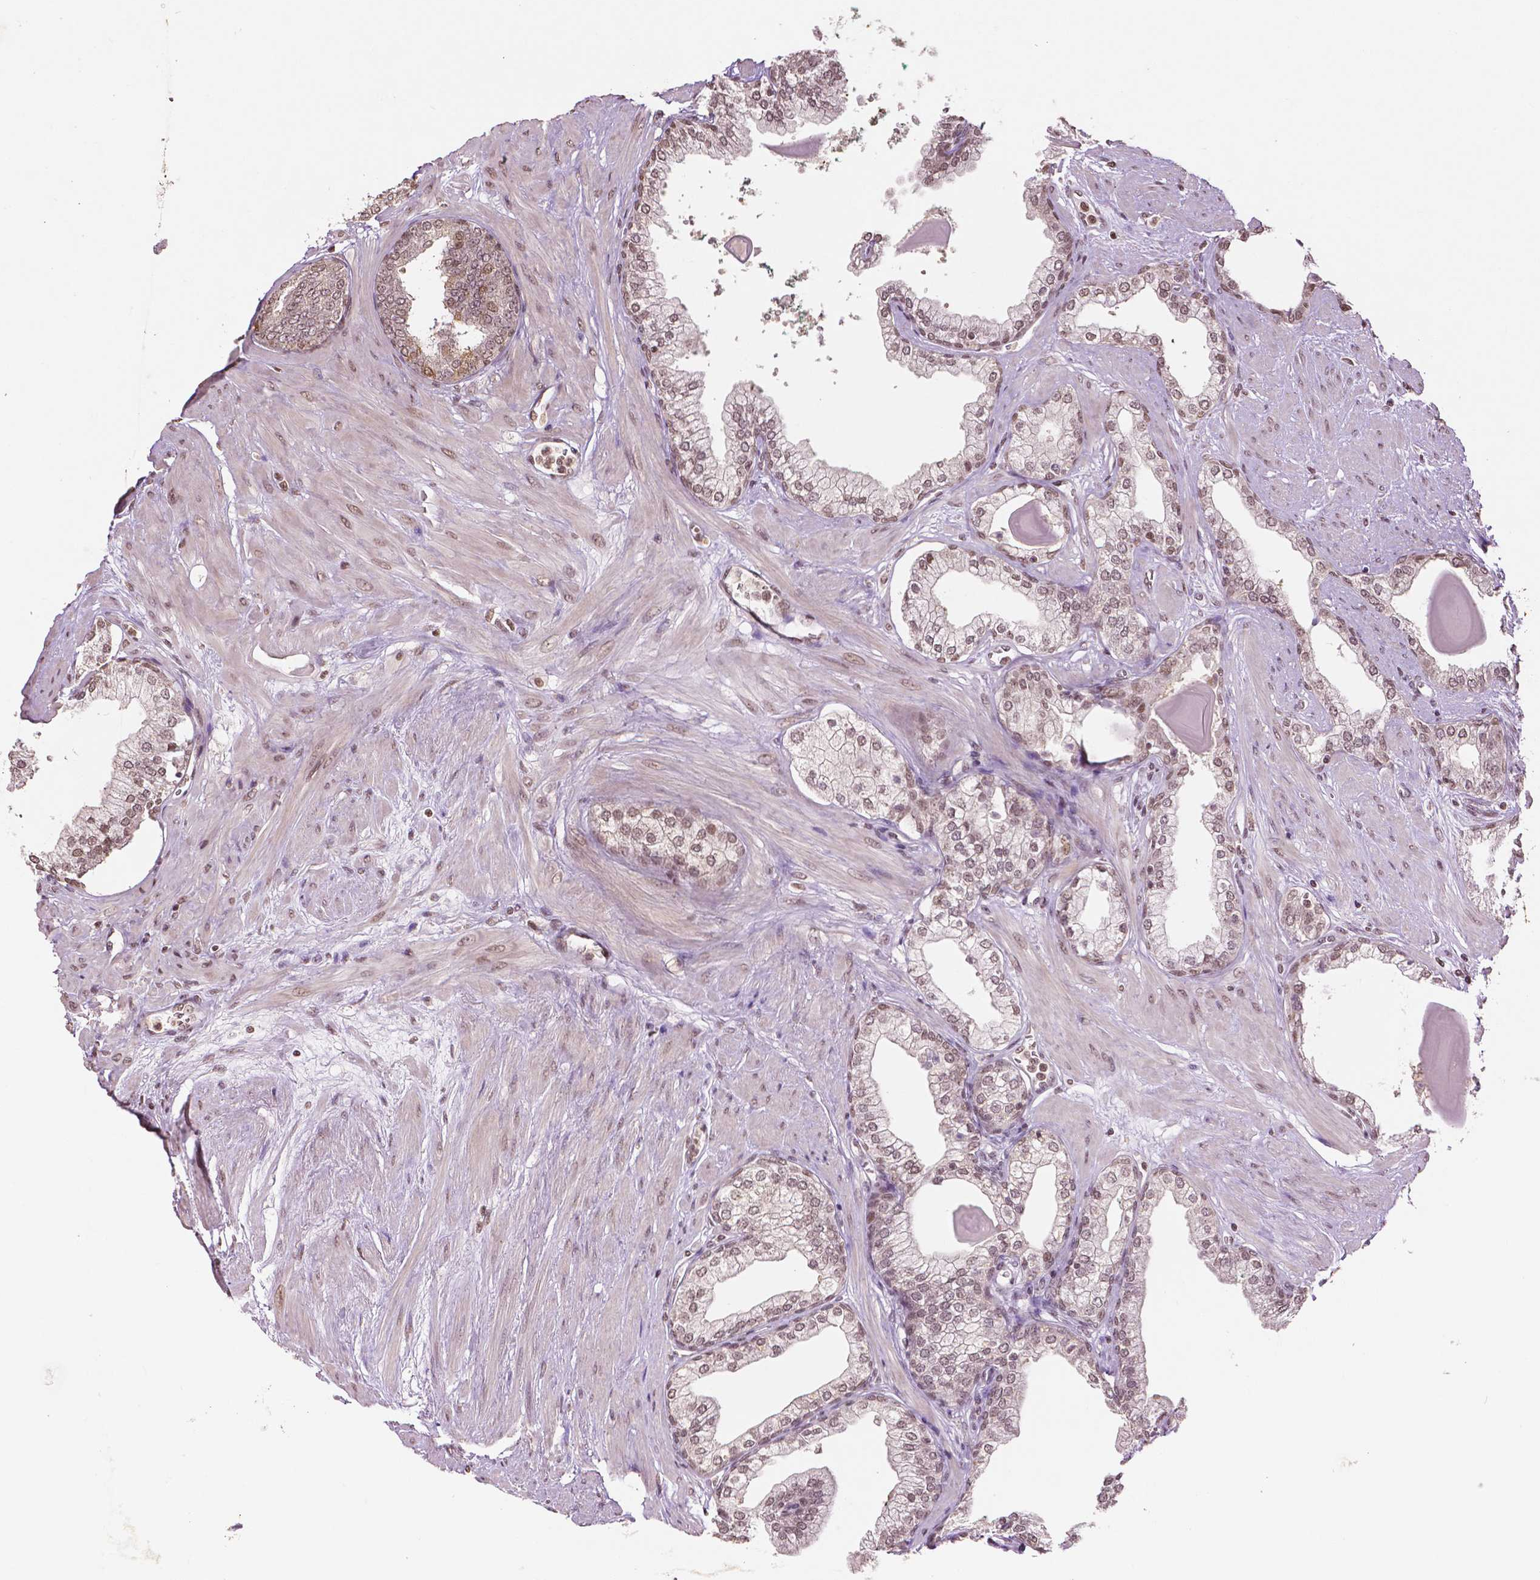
{"staining": {"intensity": "moderate", "quantity": ">75%", "location": "nuclear"}, "tissue": "prostate cancer", "cell_type": "Tumor cells", "image_type": "cancer", "snomed": [{"axis": "morphology", "description": "Adenocarcinoma, Low grade"}, {"axis": "topography", "description": "Prostate"}], "caption": "Prostate low-grade adenocarcinoma was stained to show a protein in brown. There is medium levels of moderate nuclear expression in about >75% of tumor cells.", "gene": "DEK", "patient": {"sex": "male", "age": 64}}